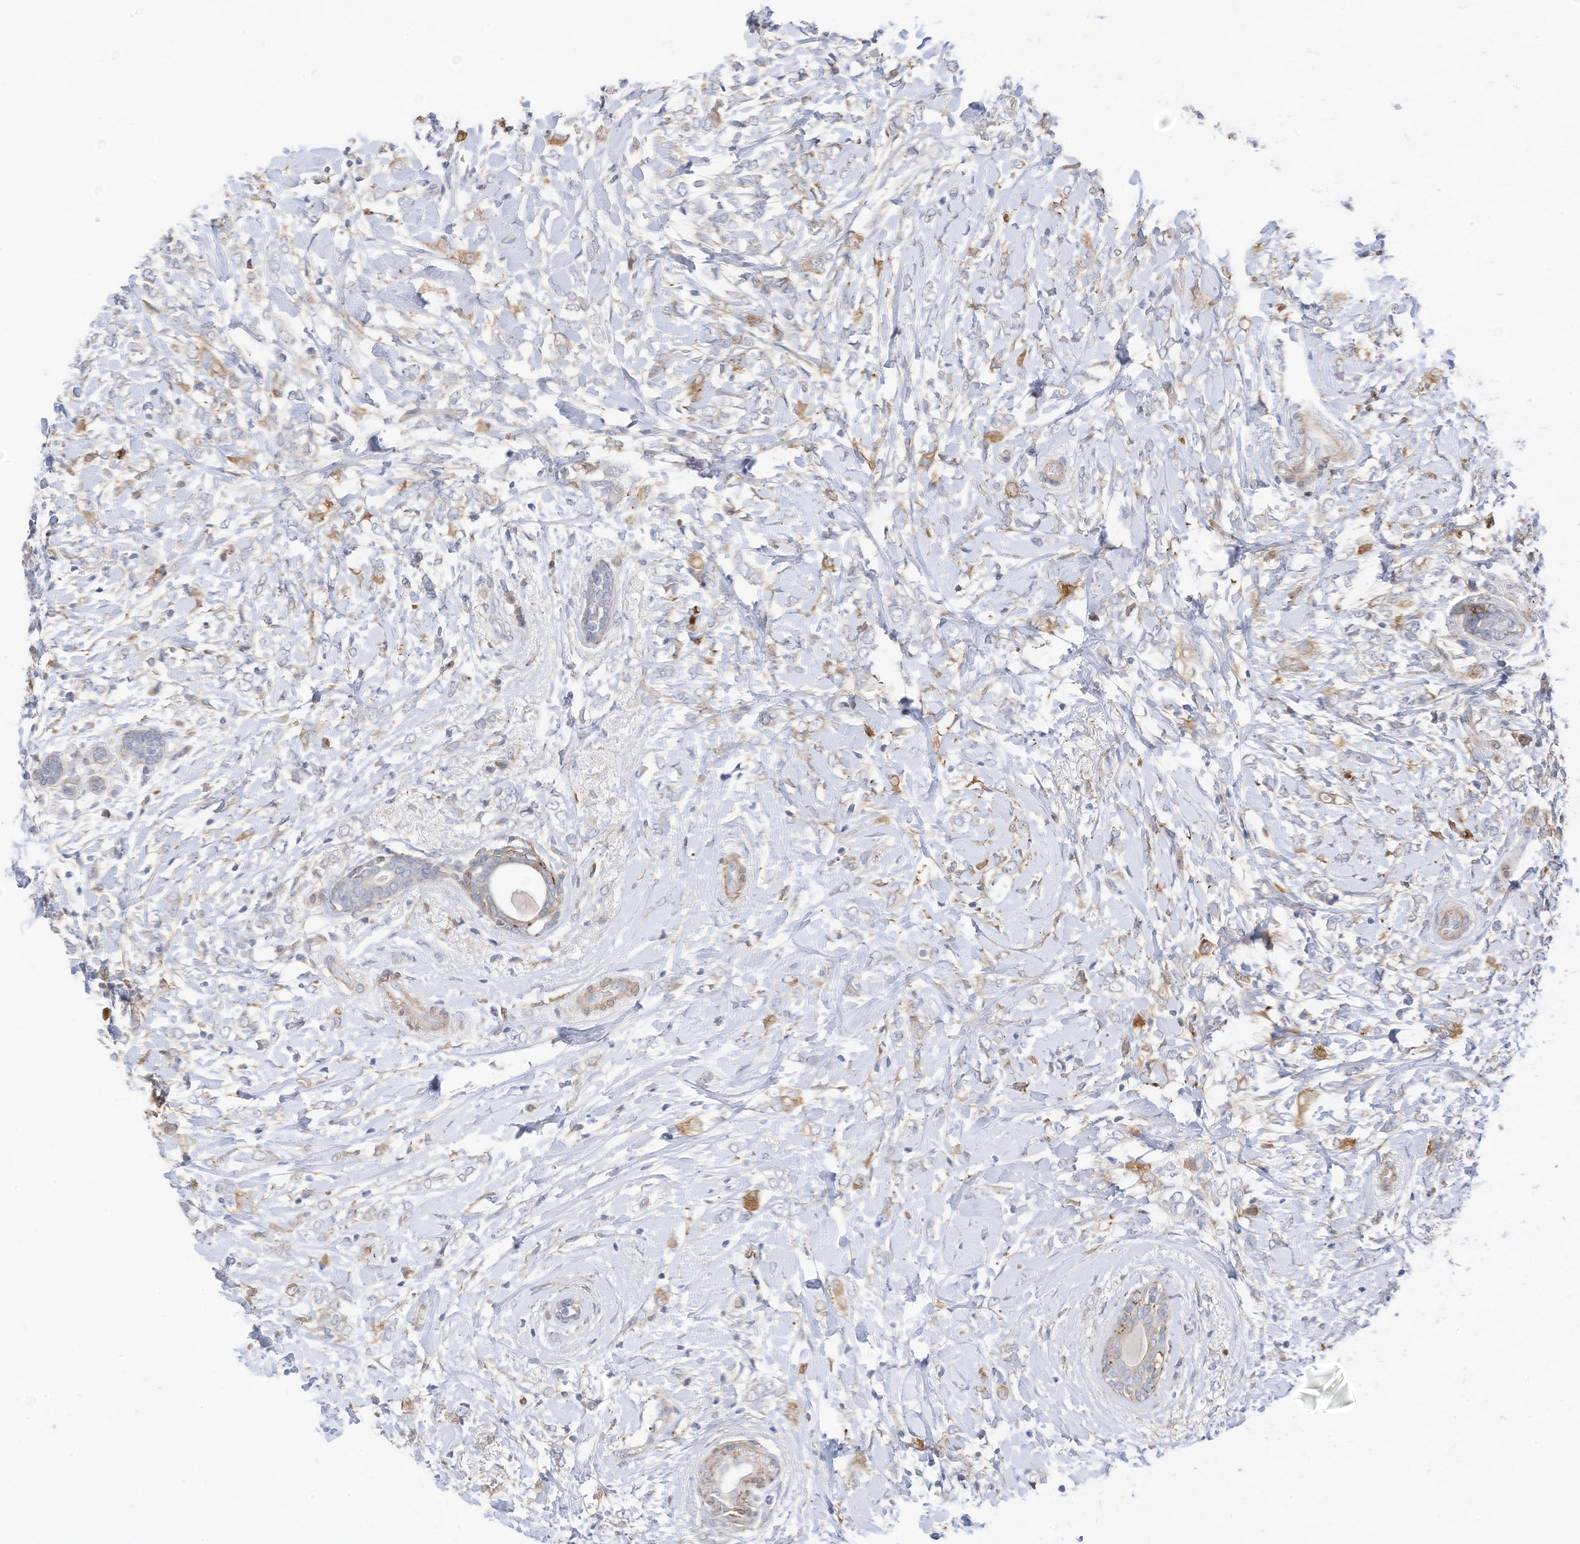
{"staining": {"intensity": "negative", "quantity": "none", "location": "none"}, "tissue": "breast cancer", "cell_type": "Tumor cells", "image_type": "cancer", "snomed": [{"axis": "morphology", "description": "Normal tissue, NOS"}, {"axis": "morphology", "description": "Lobular carcinoma"}, {"axis": "topography", "description": "Breast"}], "caption": "Tumor cells are negative for brown protein staining in breast lobular carcinoma.", "gene": "ATP13A1", "patient": {"sex": "female", "age": 47}}